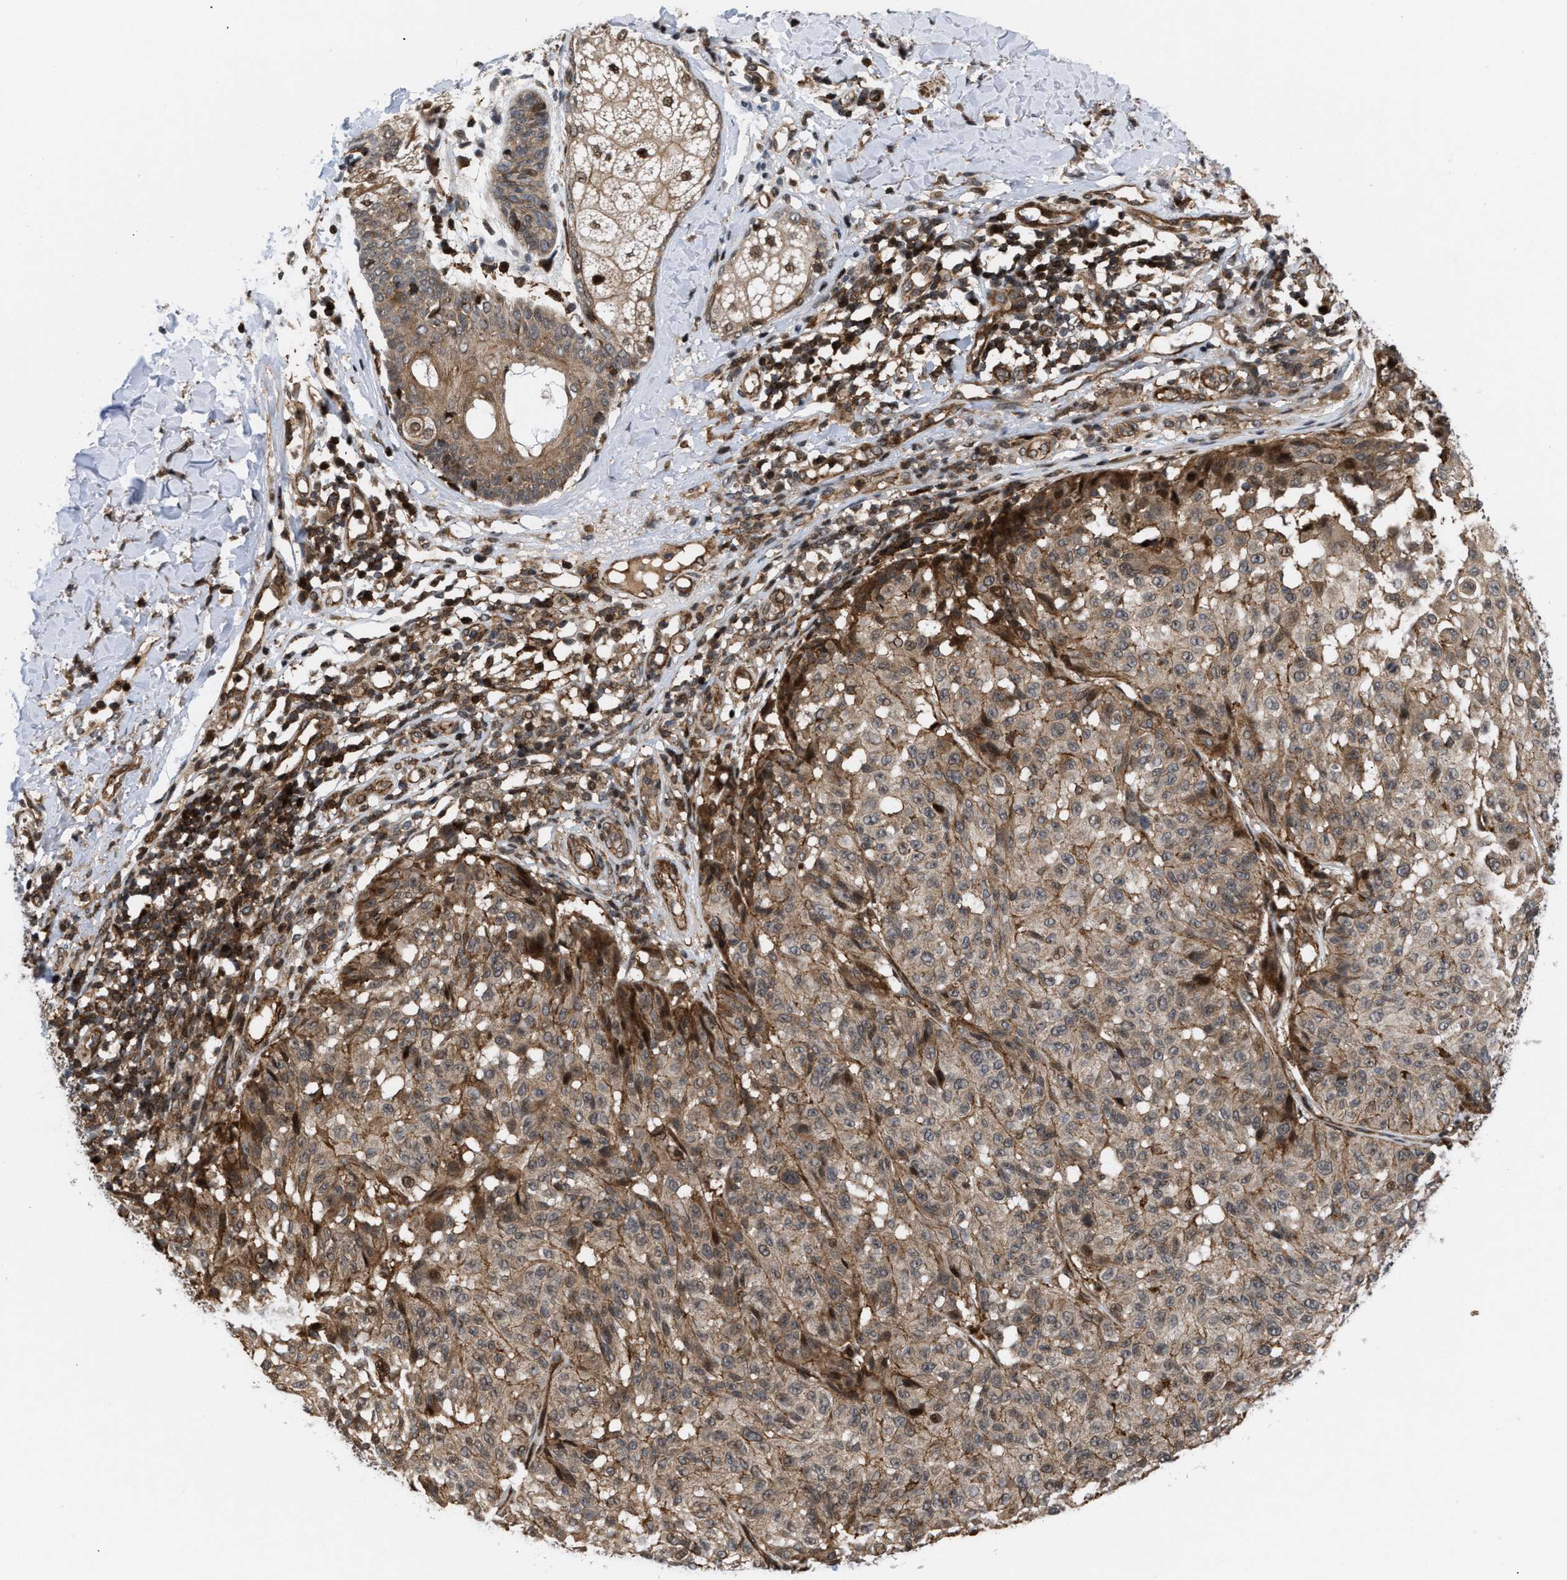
{"staining": {"intensity": "weak", "quantity": ">75%", "location": "cytoplasmic/membranous"}, "tissue": "melanoma", "cell_type": "Tumor cells", "image_type": "cancer", "snomed": [{"axis": "morphology", "description": "Malignant melanoma, NOS"}, {"axis": "topography", "description": "Skin"}], "caption": "Immunohistochemical staining of malignant melanoma shows low levels of weak cytoplasmic/membranous staining in approximately >75% of tumor cells. (DAB IHC, brown staining for protein, blue staining for nuclei).", "gene": "STAU2", "patient": {"sex": "female", "age": 46}}